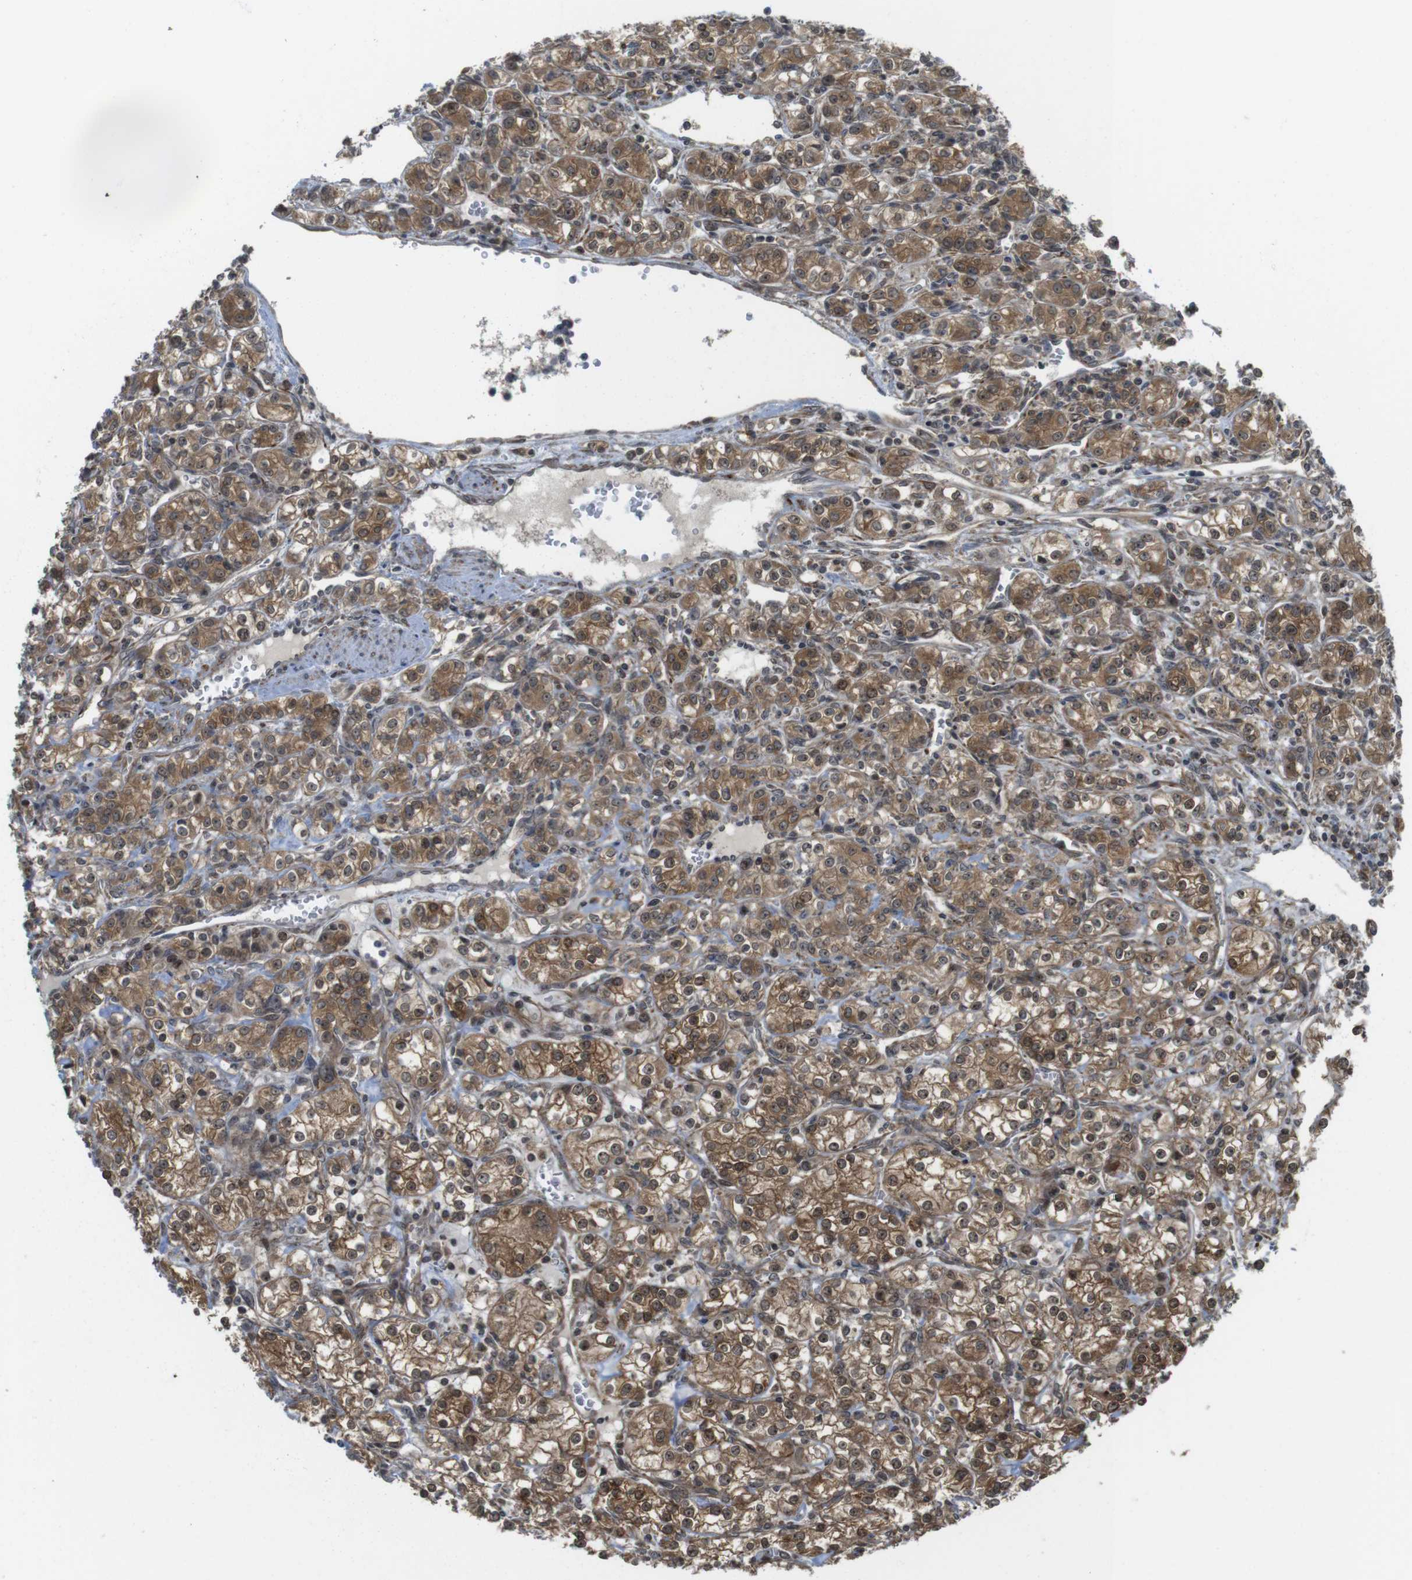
{"staining": {"intensity": "moderate", "quantity": ">75%", "location": "cytoplasmic/membranous,nuclear"}, "tissue": "renal cancer", "cell_type": "Tumor cells", "image_type": "cancer", "snomed": [{"axis": "morphology", "description": "Adenocarcinoma, NOS"}, {"axis": "topography", "description": "Kidney"}], "caption": "Moderate cytoplasmic/membranous and nuclear protein staining is seen in approximately >75% of tumor cells in adenocarcinoma (renal). The protein is stained brown, and the nuclei are stained in blue (DAB (3,3'-diaminobenzidine) IHC with brightfield microscopy, high magnification).", "gene": "CC2D1A", "patient": {"sex": "male", "age": 77}}